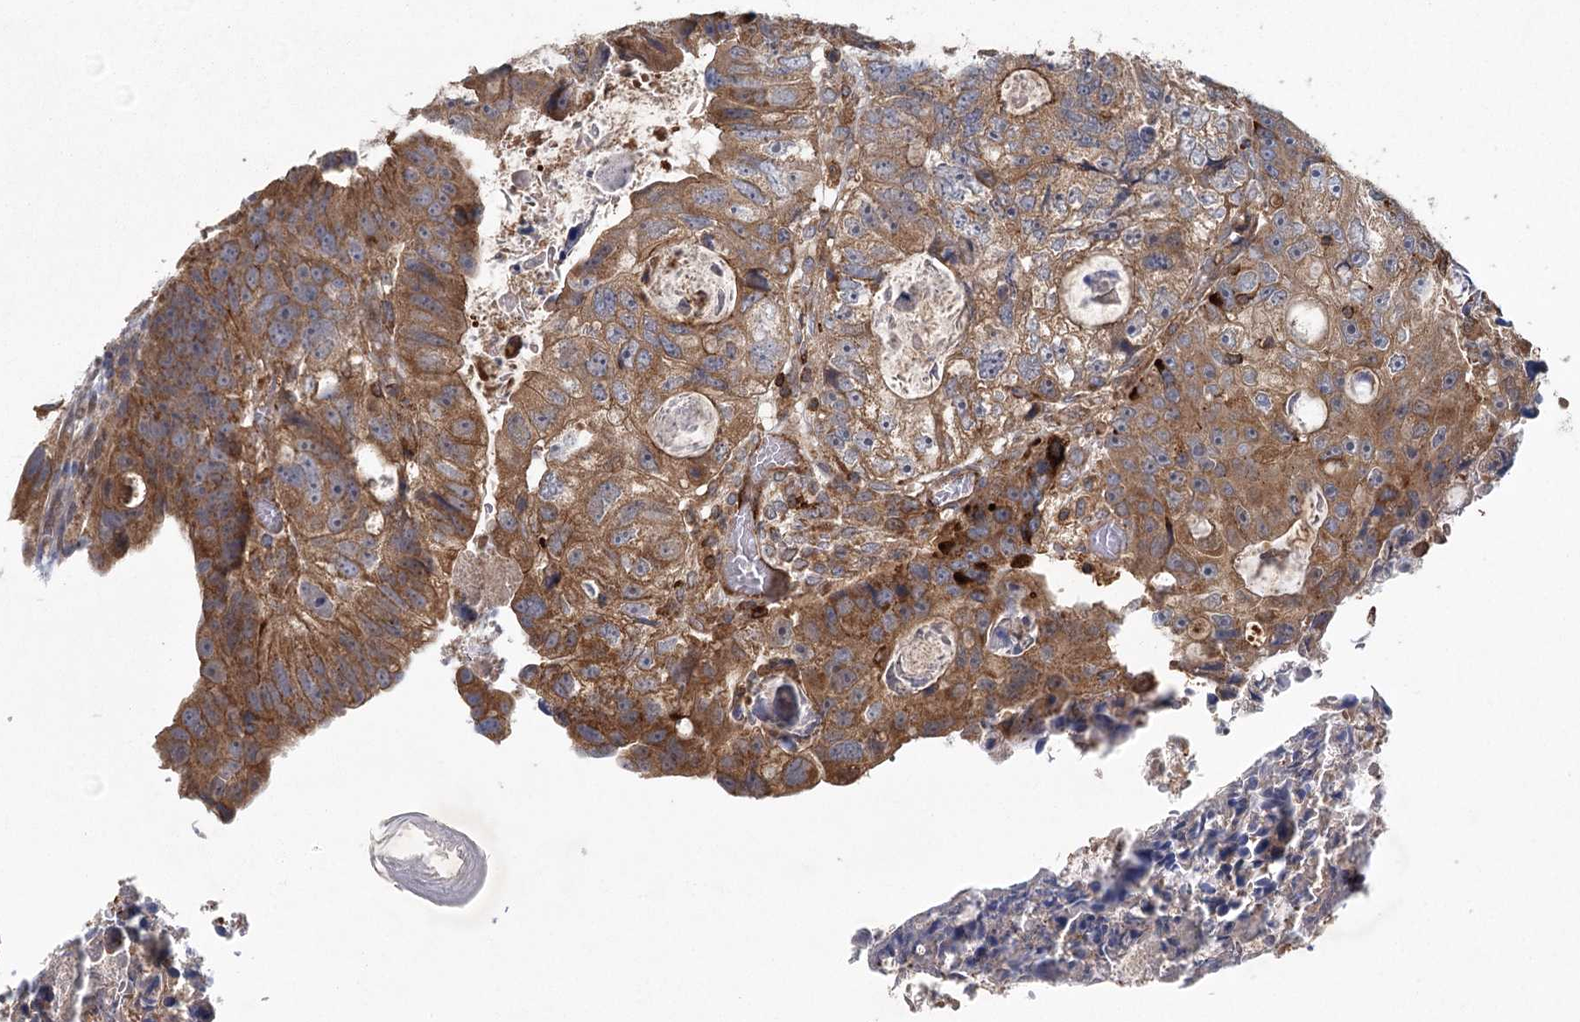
{"staining": {"intensity": "moderate", "quantity": ">75%", "location": "cytoplasmic/membranous"}, "tissue": "colorectal cancer", "cell_type": "Tumor cells", "image_type": "cancer", "snomed": [{"axis": "morphology", "description": "Adenocarcinoma, NOS"}, {"axis": "topography", "description": "Rectum"}], "caption": "The micrograph demonstrates immunohistochemical staining of colorectal cancer. There is moderate cytoplasmic/membranous expression is present in approximately >75% of tumor cells.", "gene": "PLEKHA7", "patient": {"sex": "male", "age": 59}}